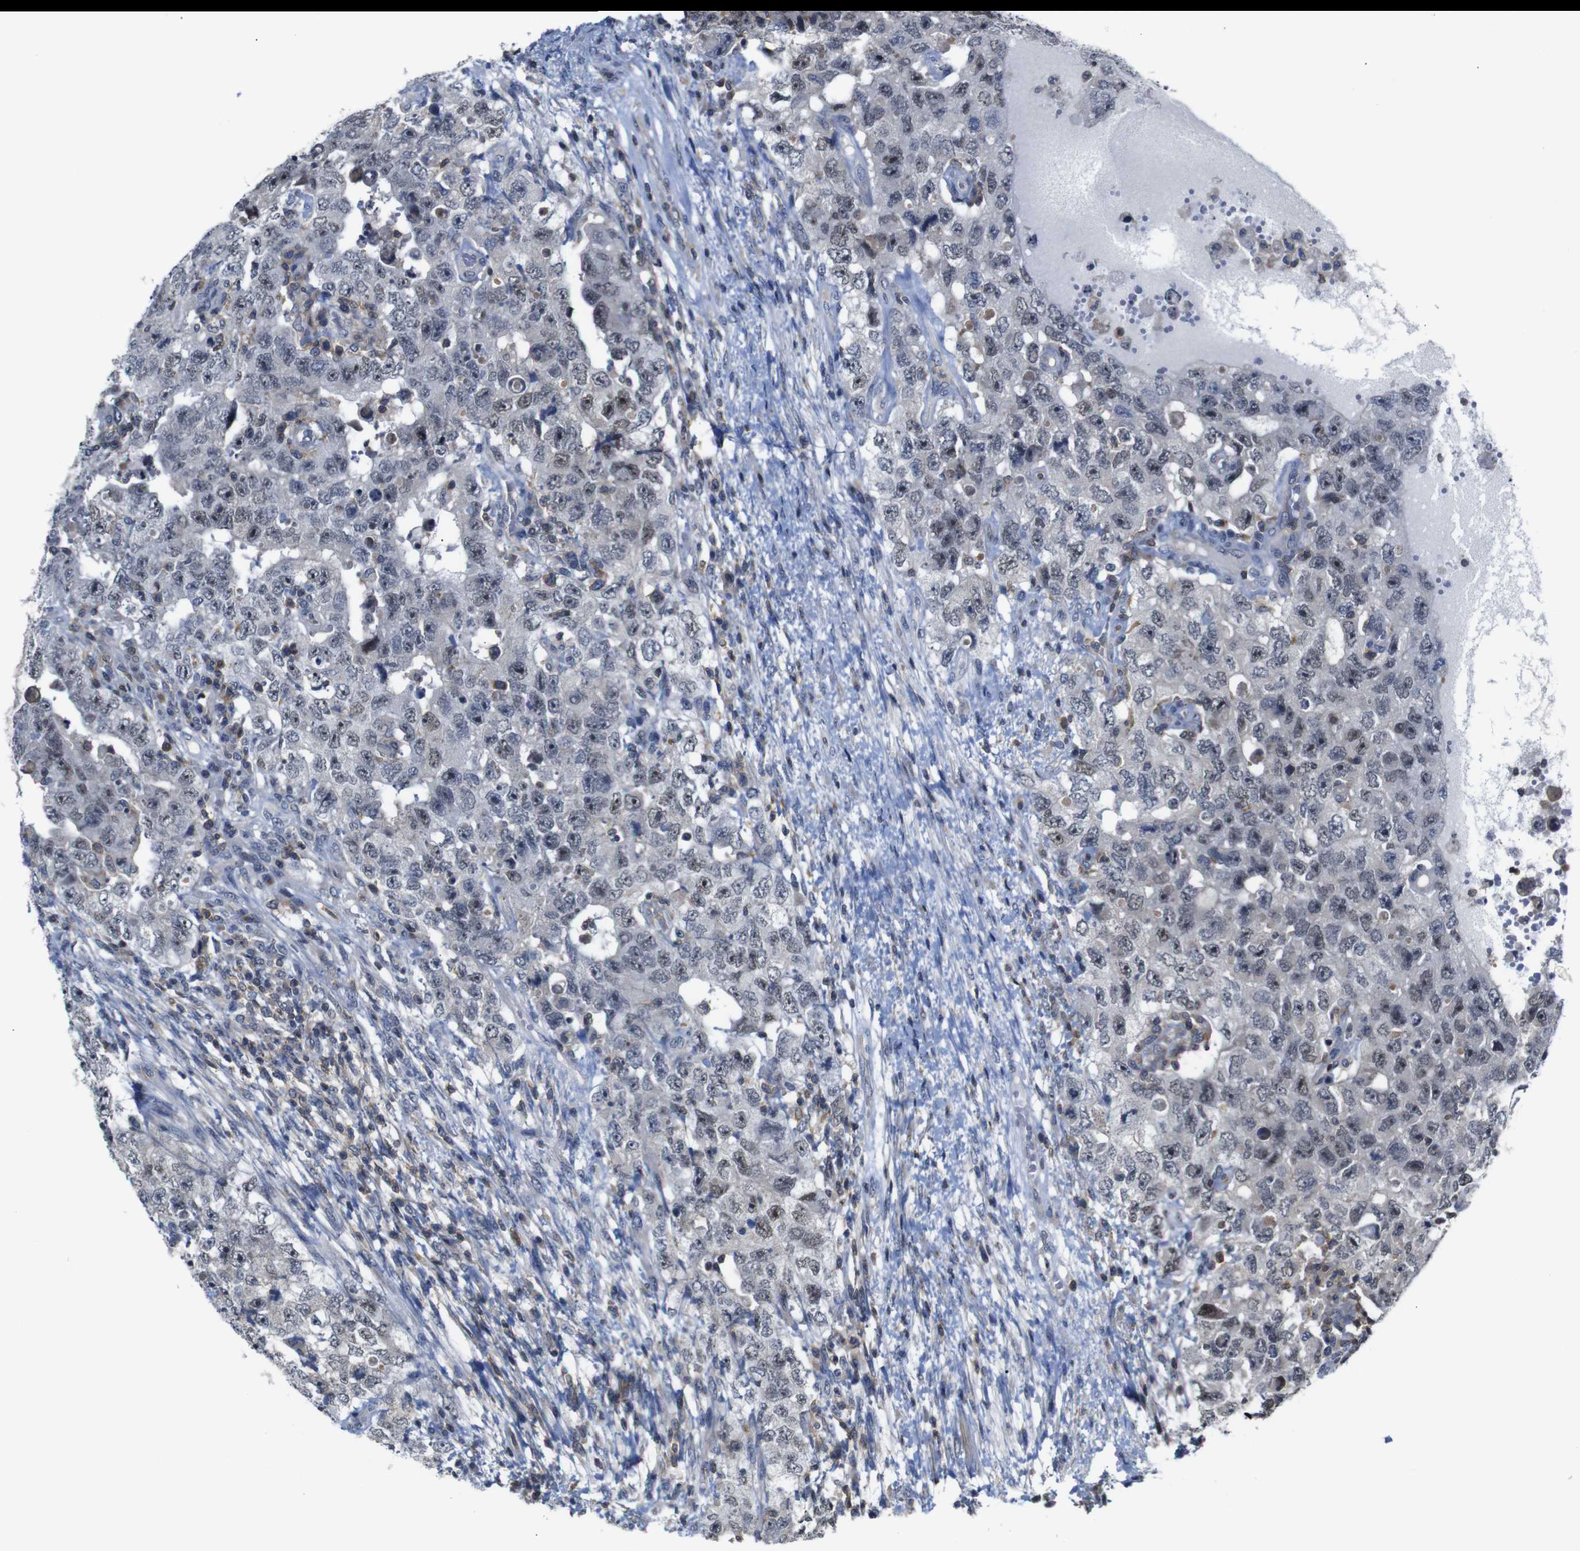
{"staining": {"intensity": "weak", "quantity": "25%-75%", "location": "nuclear"}, "tissue": "testis cancer", "cell_type": "Tumor cells", "image_type": "cancer", "snomed": [{"axis": "morphology", "description": "Carcinoma, Embryonal, NOS"}, {"axis": "topography", "description": "Testis"}], "caption": "A high-resolution image shows IHC staining of testis cancer (embryonal carcinoma), which demonstrates weak nuclear staining in about 25%-75% of tumor cells. (DAB IHC with brightfield microscopy, high magnification).", "gene": "BRWD3", "patient": {"sex": "male", "age": 26}}